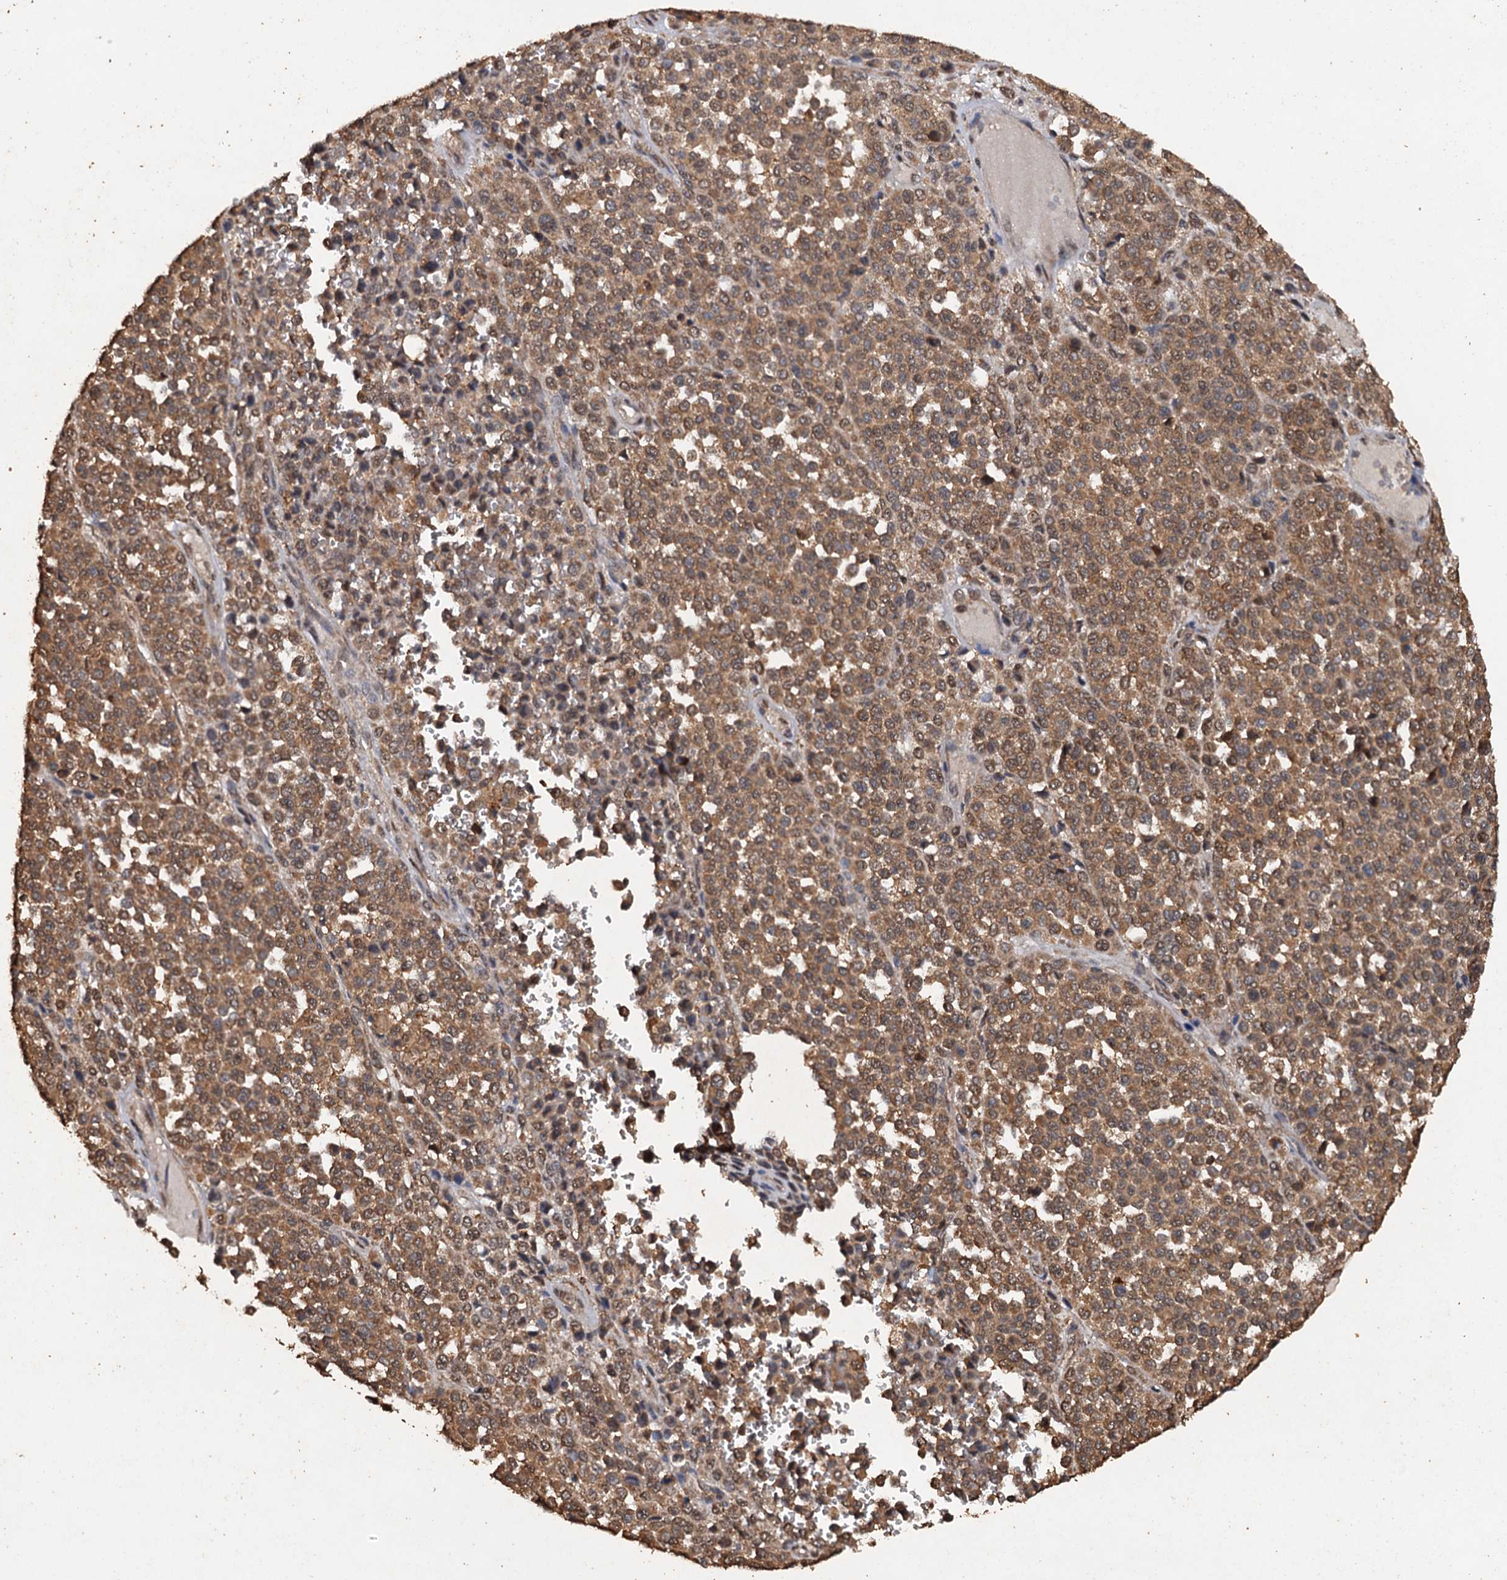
{"staining": {"intensity": "moderate", "quantity": ">75%", "location": "cytoplasmic/membranous"}, "tissue": "melanoma", "cell_type": "Tumor cells", "image_type": "cancer", "snomed": [{"axis": "morphology", "description": "Malignant melanoma, Metastatic site"}, {"axis": "topography", "description": "Pancreas"}], "caption": "IHC of melanoma reveals medium levels of moderate cytoplasmic/membranous positivity in approximately >75% of tumor cells.", "gene": "PSMD9", "patient": {"sex": "female", "age": 30}}